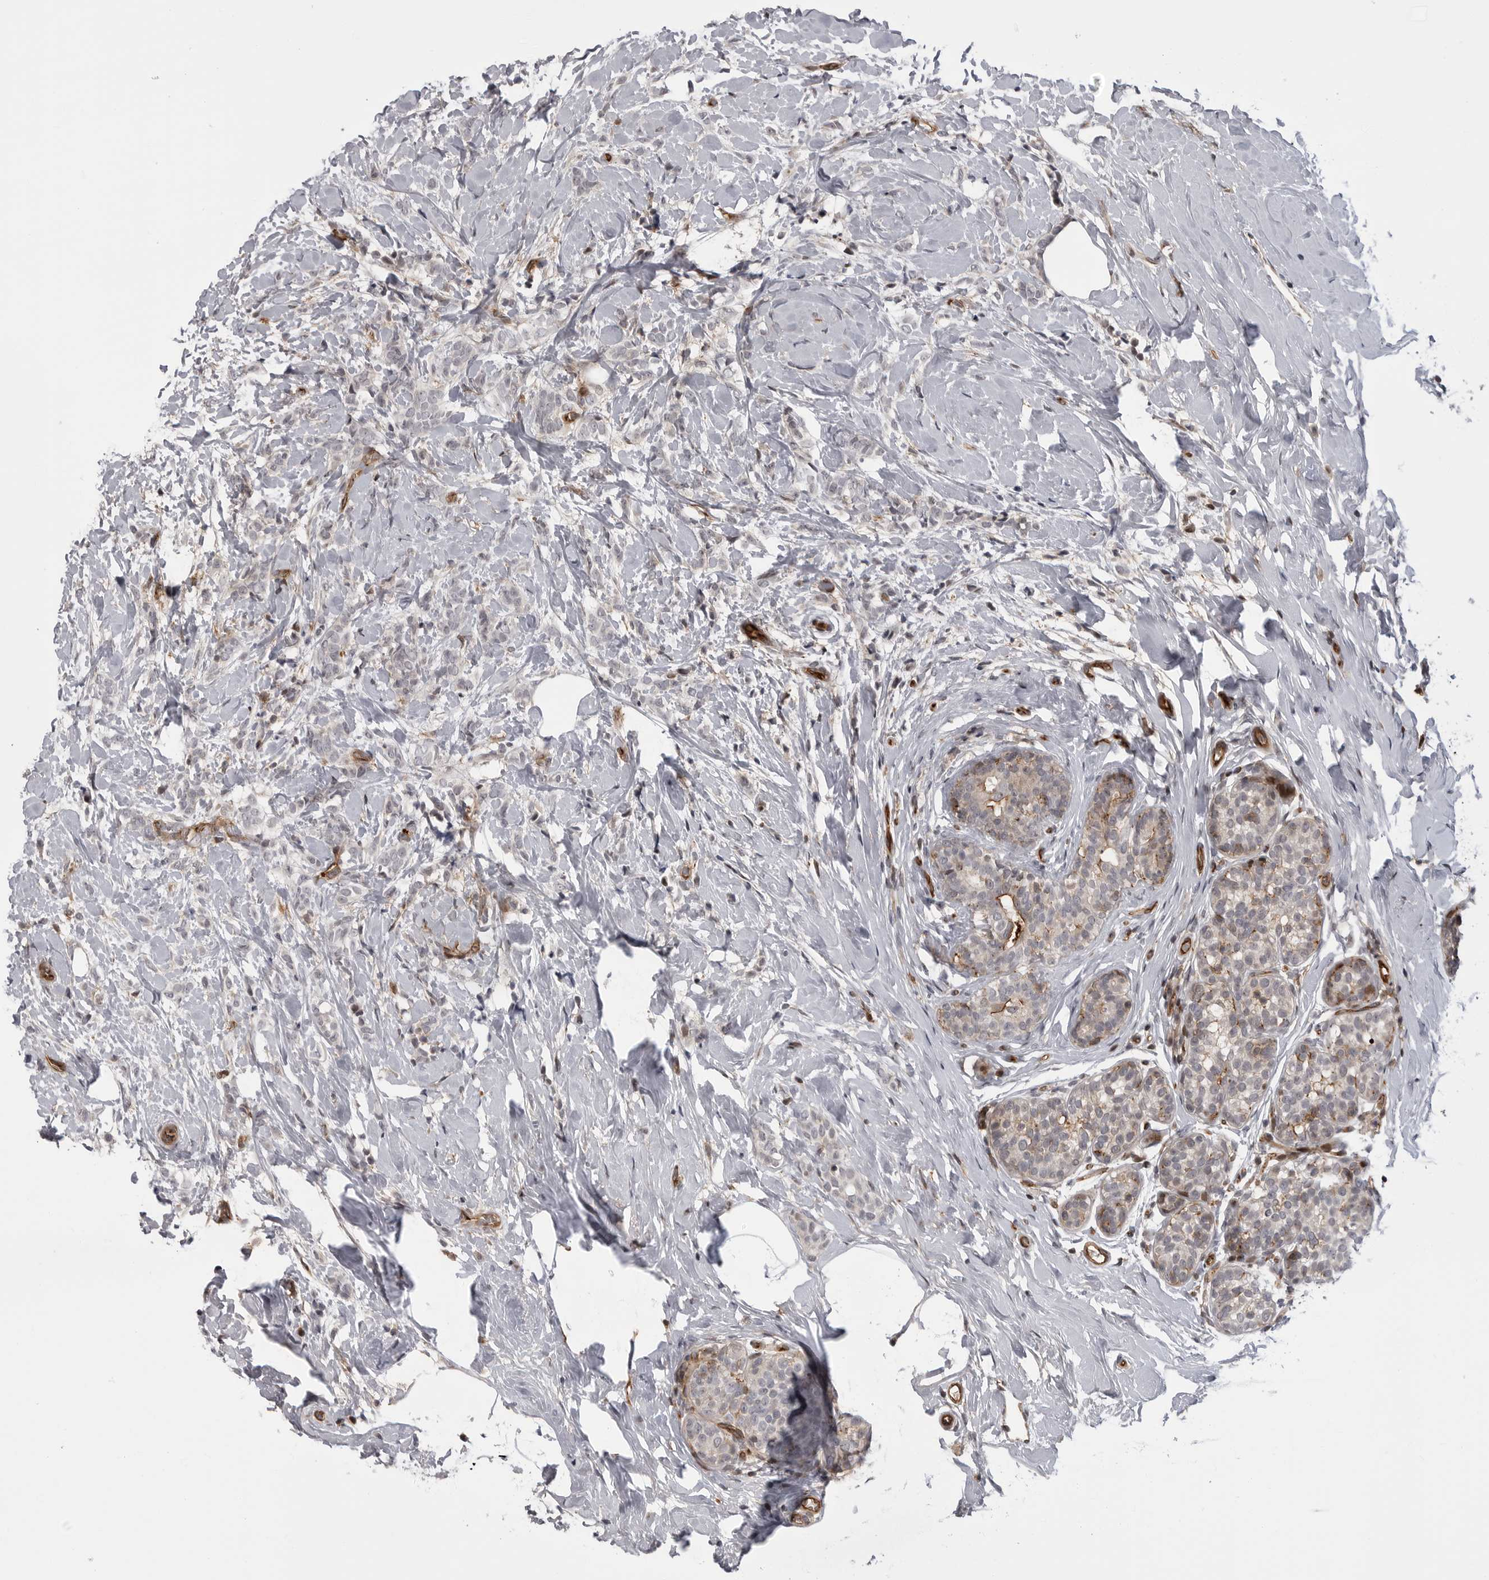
{"staining": {"intensity": "negative", "quantity": "none", "location": "none"}, "tissue": "breast cancer", "cell_type": "Tumor cells", "image_type": "cancer", "snomed": [{"axis": "morphology", "description": "Lobular carcinoma, in situ"}, {"axis": "morphology", "description": "Lobular carcinoma"}, {"axis": "topography", "description": "Breast"}], "caption": "Protein analysis of breast lobular carcinoma demonstrates no significant positivity in tumor cells. Brightfield microscopy of IHC stained with DAB (3,3'-diaminobenzidine) (brown) and hematoxylin (blue), captured at high magnification.", "gene": "ABL1", "patient": {"sex": "female", "age": 41}}